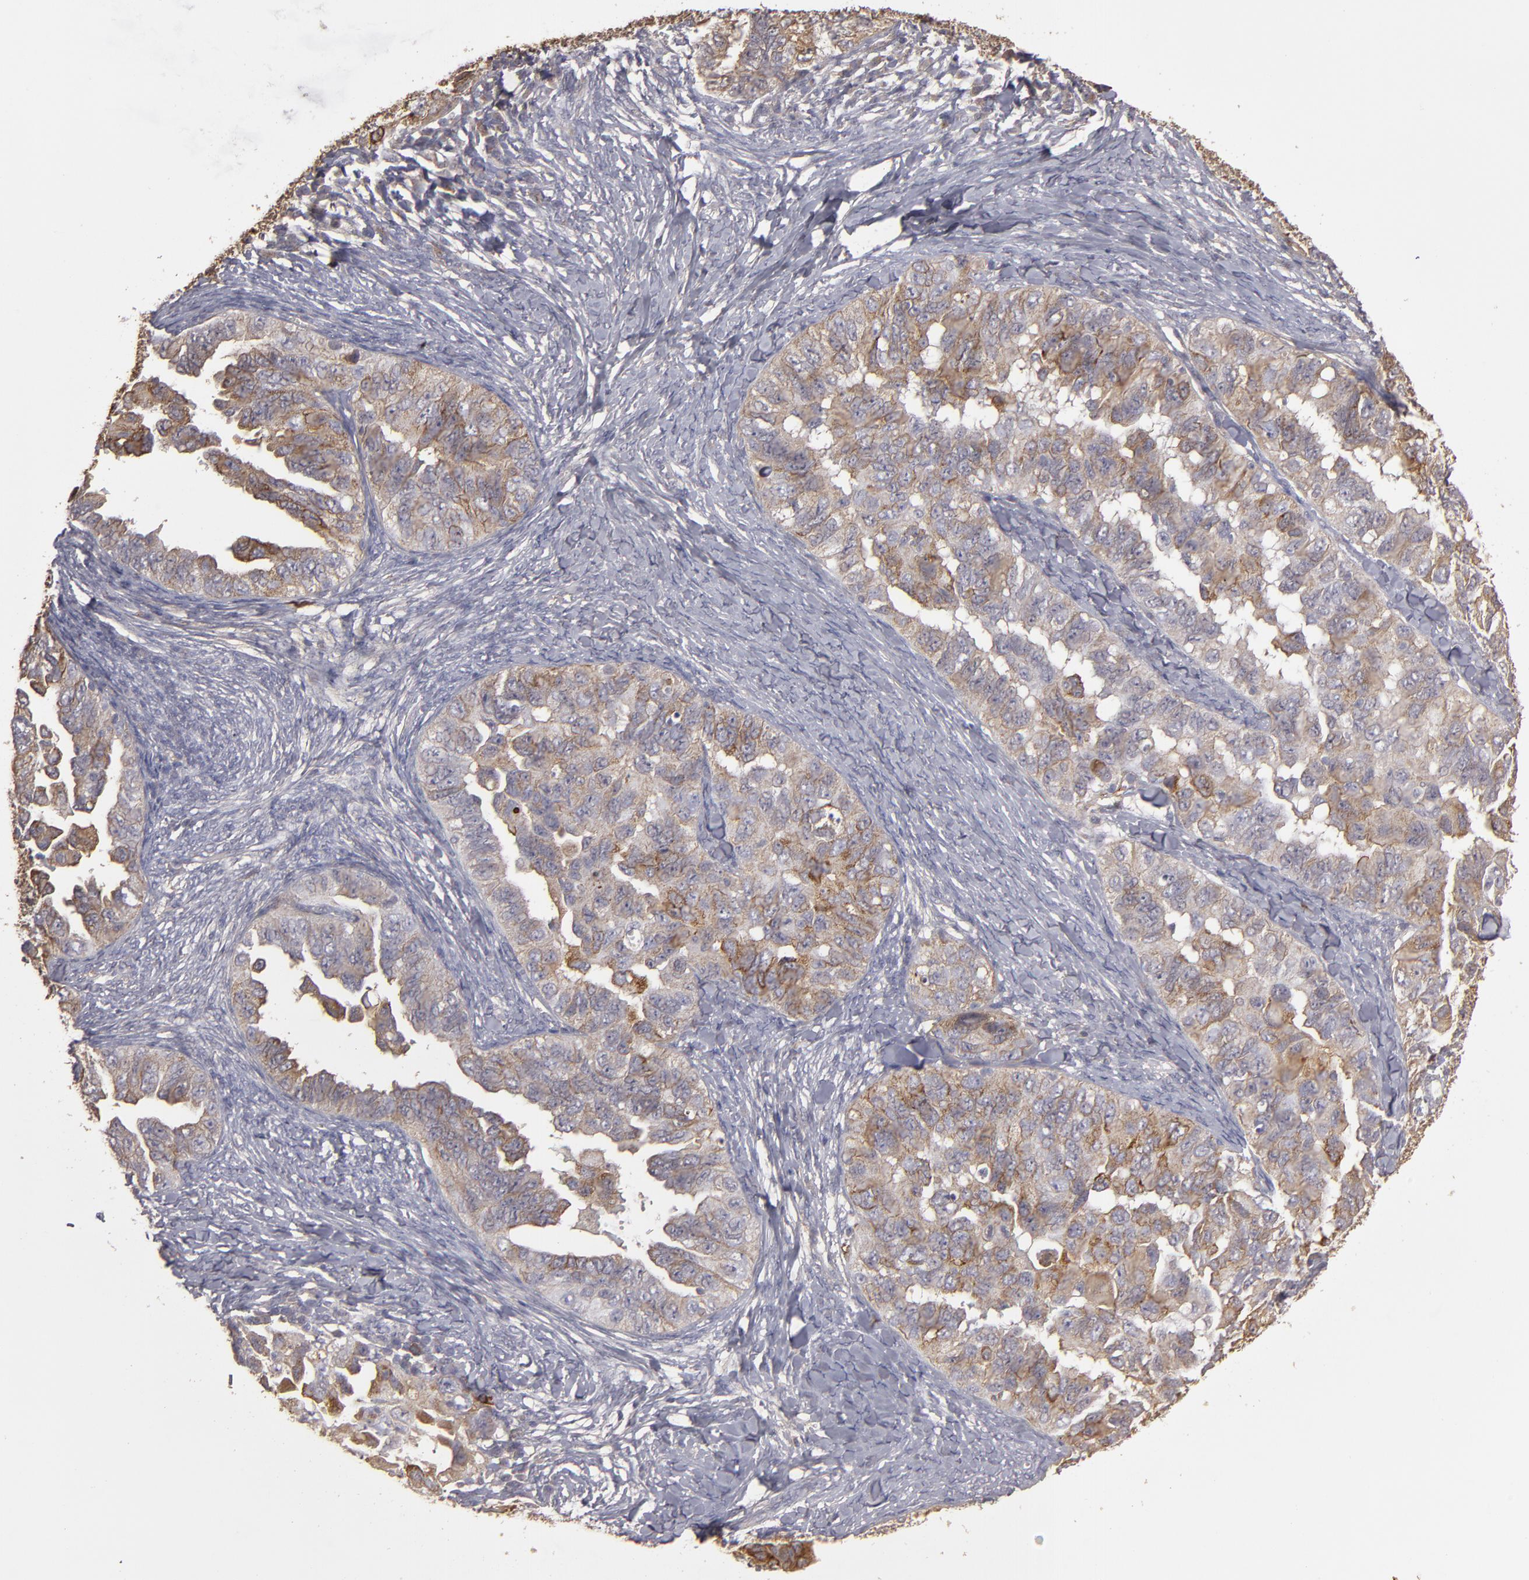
{"staining": {"intensity": "moderate", "quantity": ">75%", "location": "cytoplasmic/membranous"}, "tissue": "ovarian cancer", "cell_type": "Tumor cells", "image_type": "cancer", "snomed": [{"axis": "morphology", "description": "Cystadenocarcinoma, serous, NOS"}, {"axis": "topography", "description": "Ovary"}], "caption": "DAB (3,3'-diaminobenzidine) immunohistochemical staining of human serous cystadenocarcinoma (ovarian) exhibits moderate cytoplasmic/membranous protein positivity in about >75% of tumor cells.", "gene": "CD55", "patient": {"sex": "female", "age": 82}}